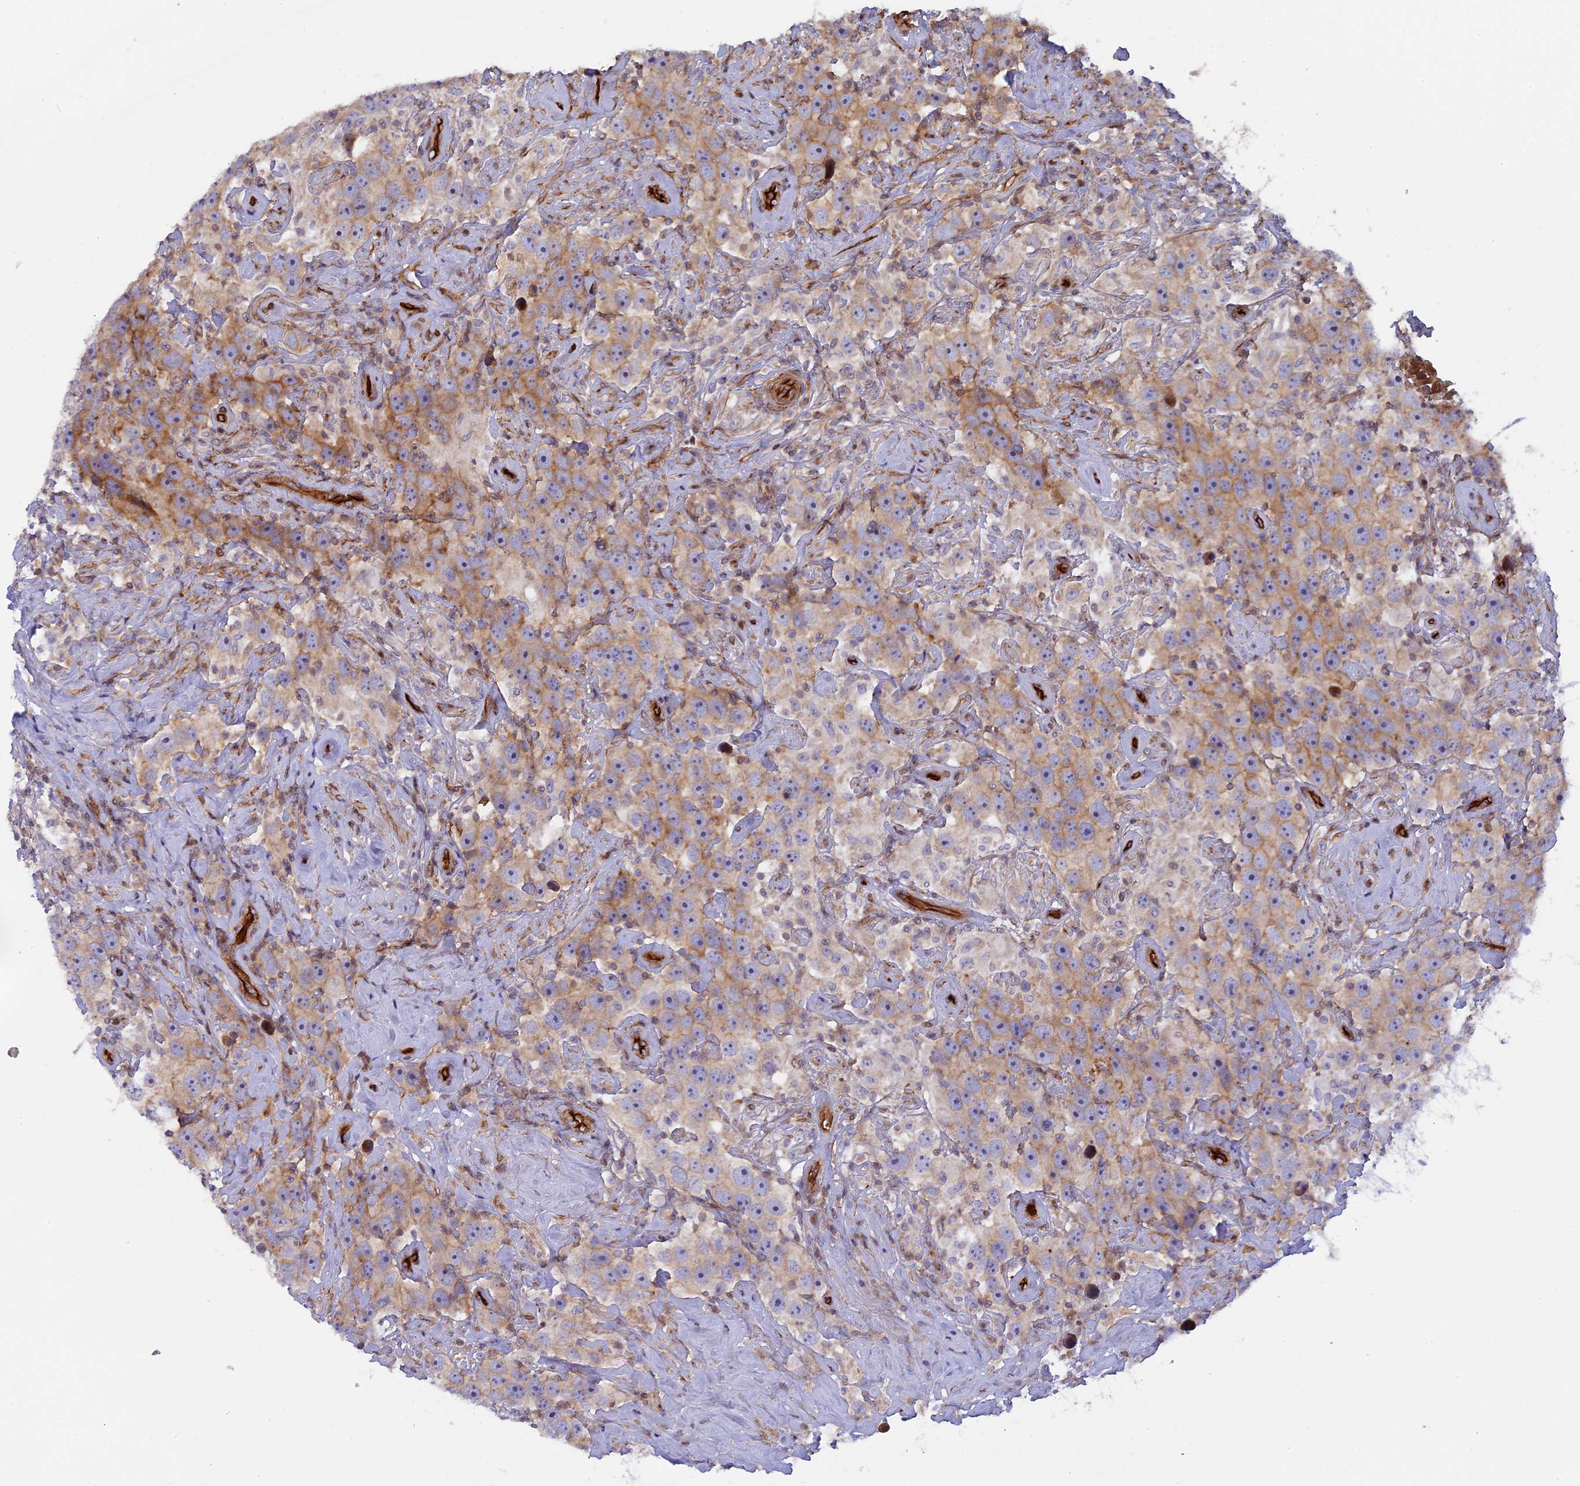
{"staining": {"intensity": "moderate", "quantity": "25%-75%", "location": "cytoplasmic/membranous"}, "tissue": "testis cancer", "cell_type": "Tumor cells", "image_type": "cancer", "snomed": [{"axis": "morphology", "description": "Seminoma, NOS"}, {"axis": "topography", "description": "Testis"}], "caption": "High-power microscopy captured an immunohistochemistry image of testis cancer, revealing moderate cytoplasmic/membranous expression in approximately 25%-75% of tumor cells.", "gene": "CNBD2", "patient": {"sex": "male", "age": 49}}